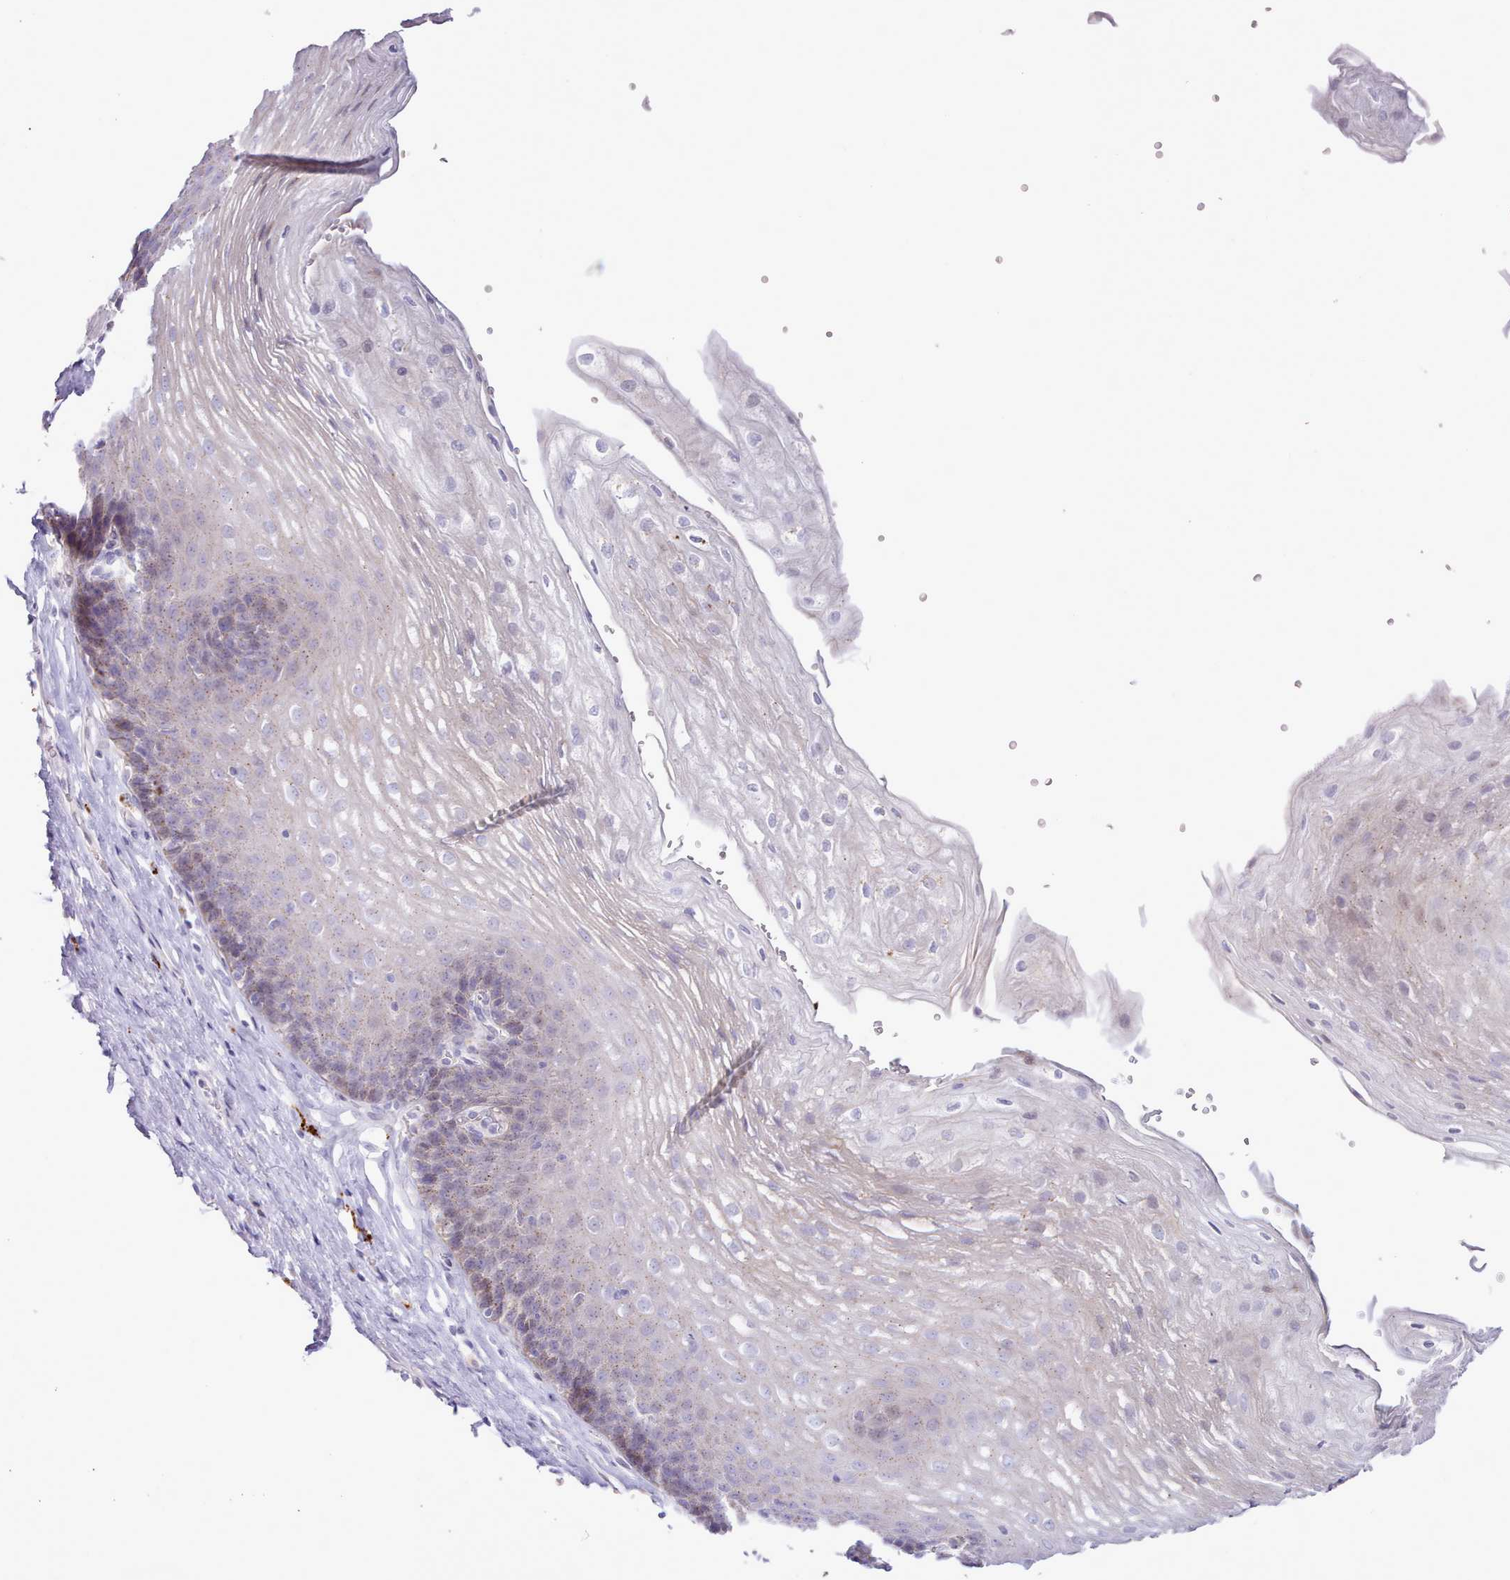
{"staining": {"intensity": "weak", "quantity": "25%-75%", "location": "cytoplasmic/membranous"}, "tissue": "esophagus", "cell_type": "Squamous epithelial cells", "image_type": "normal", "snomed": [{"axis": "morphology", "description": "Normal tissue, NOS"}, {"axis": "topography", "description": "Esophagus"}], "caption": "Immunohistochemical staining of benign human esophagus displays low levels of weak cytoplasmic/membranous staining in about 25%-75% of squamous epithelial cells. (DAB IHC with brightfield microscopy, high magnification).", "gene": "SRD5A1", "patient": {"sex": "female", "age": 66}}